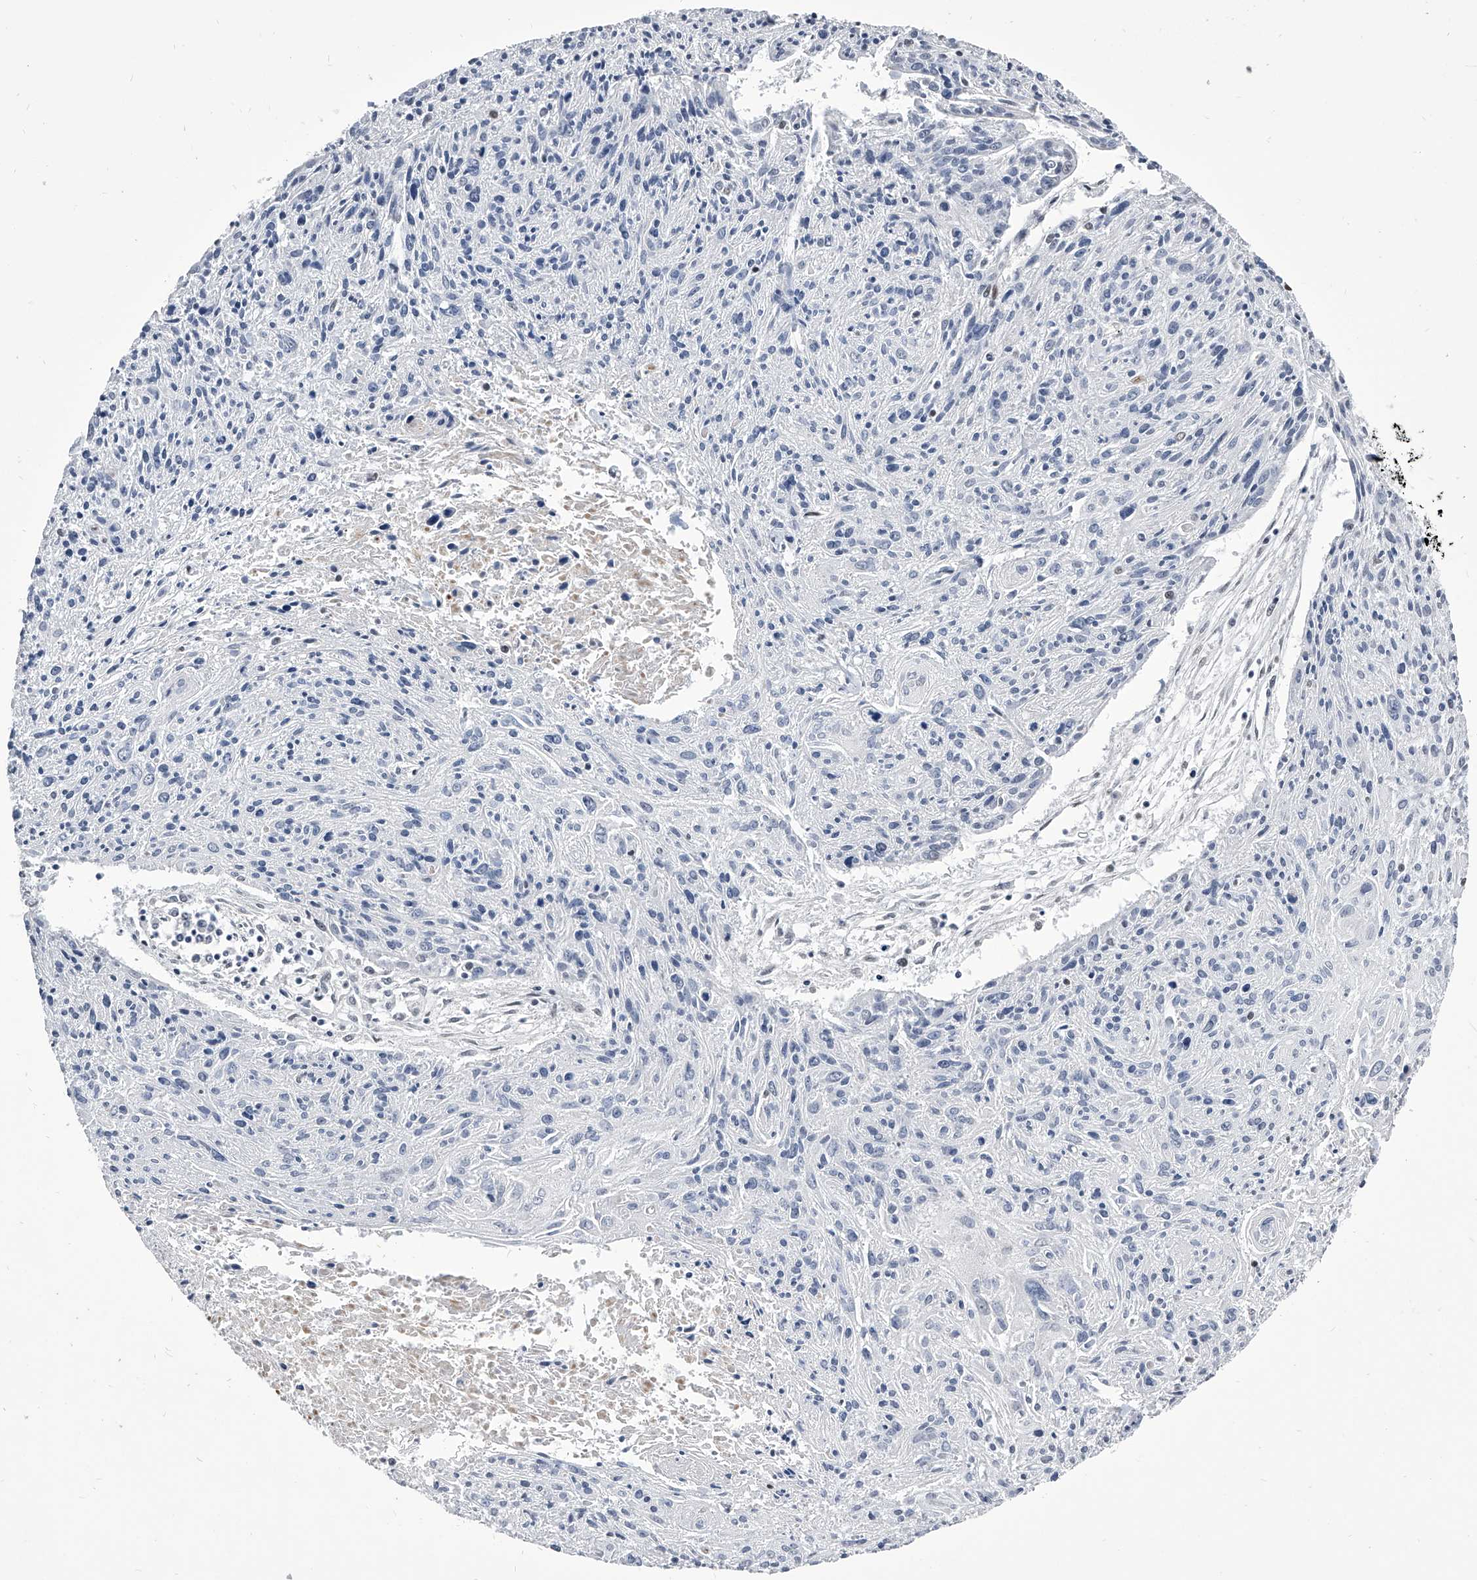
{"staining": {"intensity": "negative", "quantity": "none", "location": "none"}, "tissue": "cervical cancer", "cell_type": "Tumor cells", "image_type": "cancer", "snomed": [{"axis": "morphology", "description": "Squamous cell carcinoma, NOS"}, {"axis": "topography", "description": "Cervix"}], "caption": "Tumor cells show no significant protein expression in squamous cell carcinoma (cervical).", "gene": "CMTR1", "patient": {"sex": "female", "age": 51}}